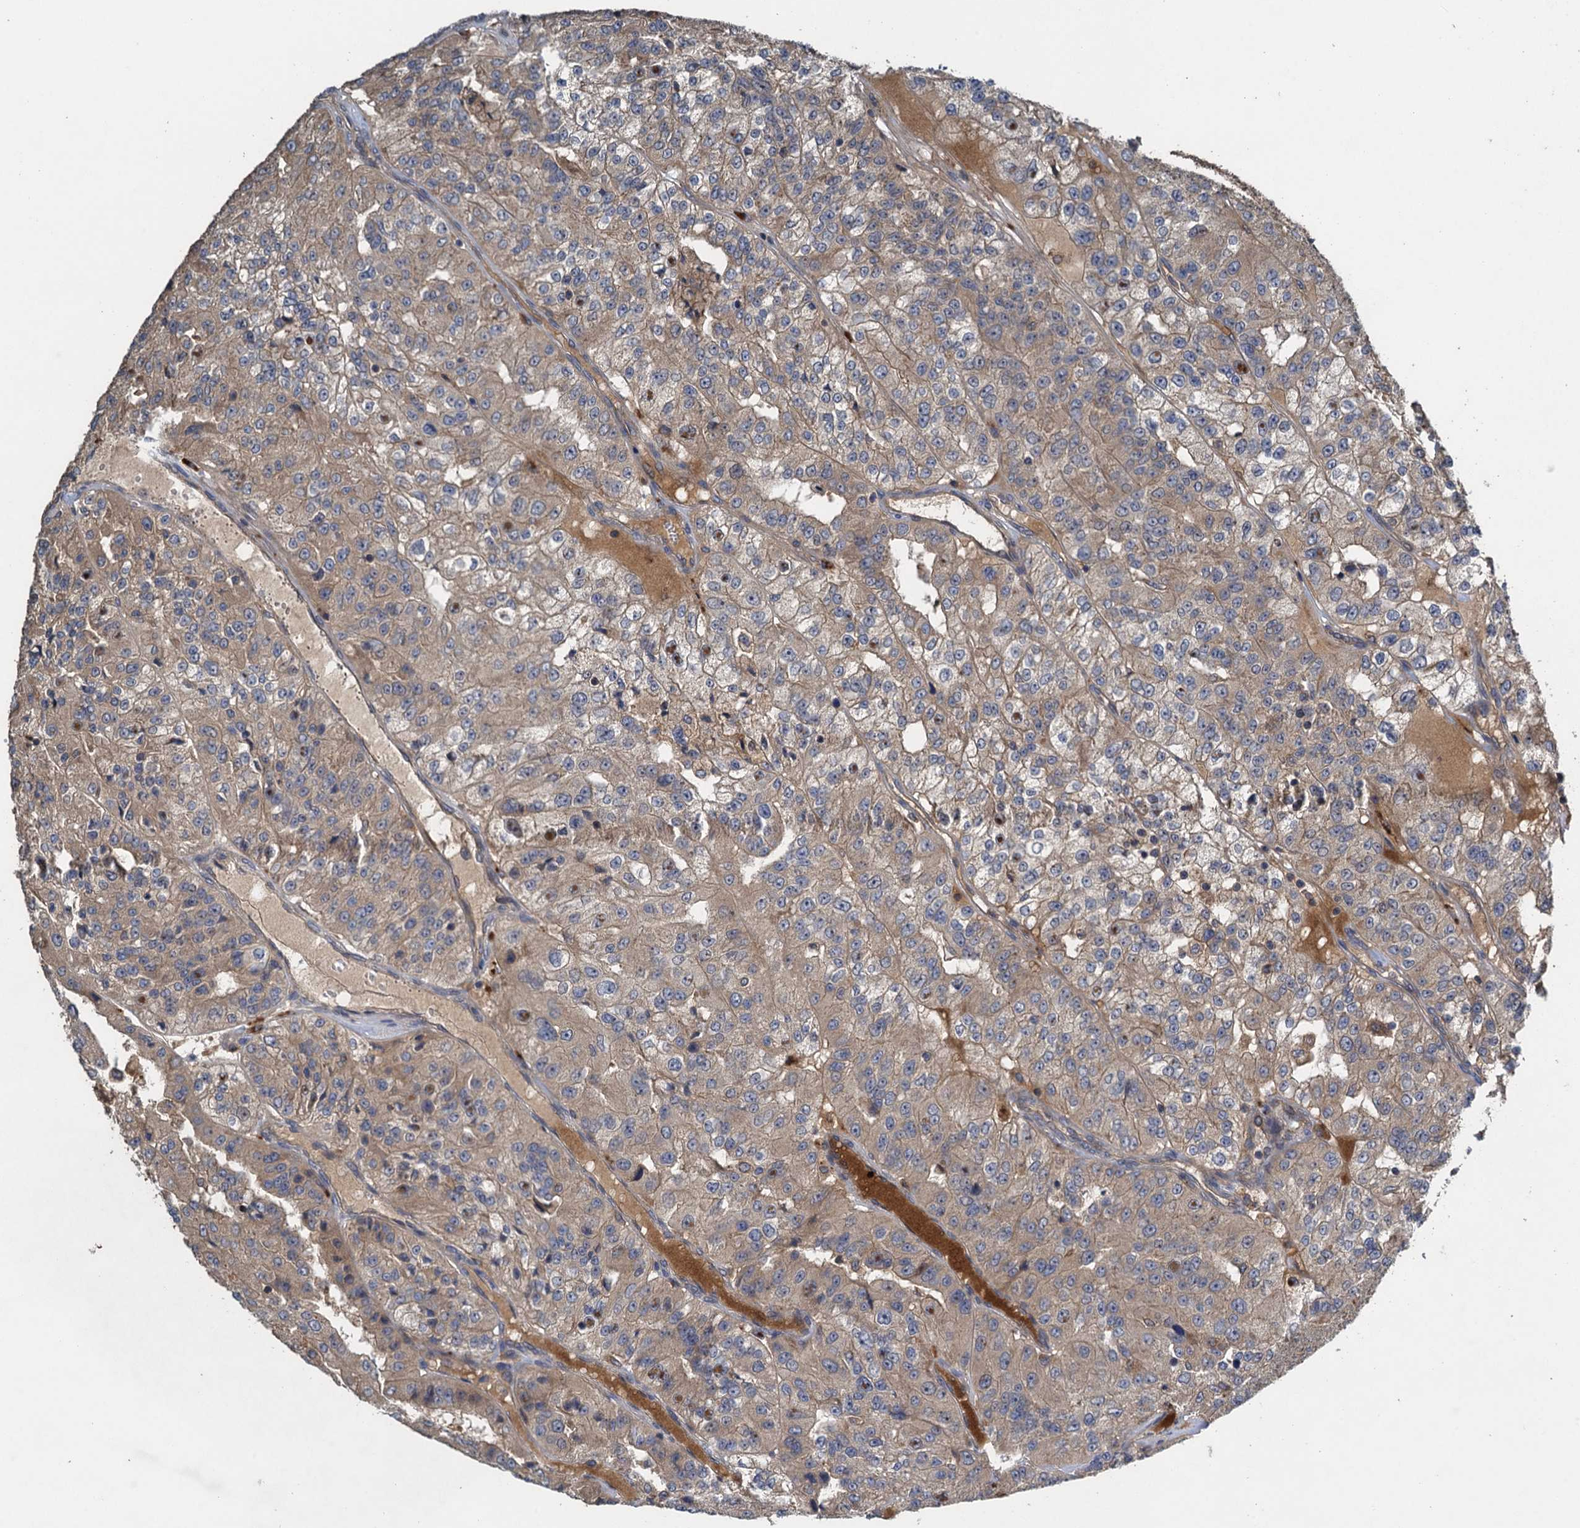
{"staining": {"intensity": "weak", "quantity": "25%-75%", "location": "cytoplasmic/membranous"}, "tissue": "renal cancer", "cell_type": "Tumor cells", "image_type": "cancer", "snomed": [{"axis": "morphology", "description": "Adenocarcinoma, NOS"}, {"axis": "topography", "description": "Kidney"}], "caption": "Adenocarcinoma (renal) stained with a protein marker shows weak staining in tumor cells.", "gene": "CNTN5", "patient": {"sex": "female", "age": 63}}